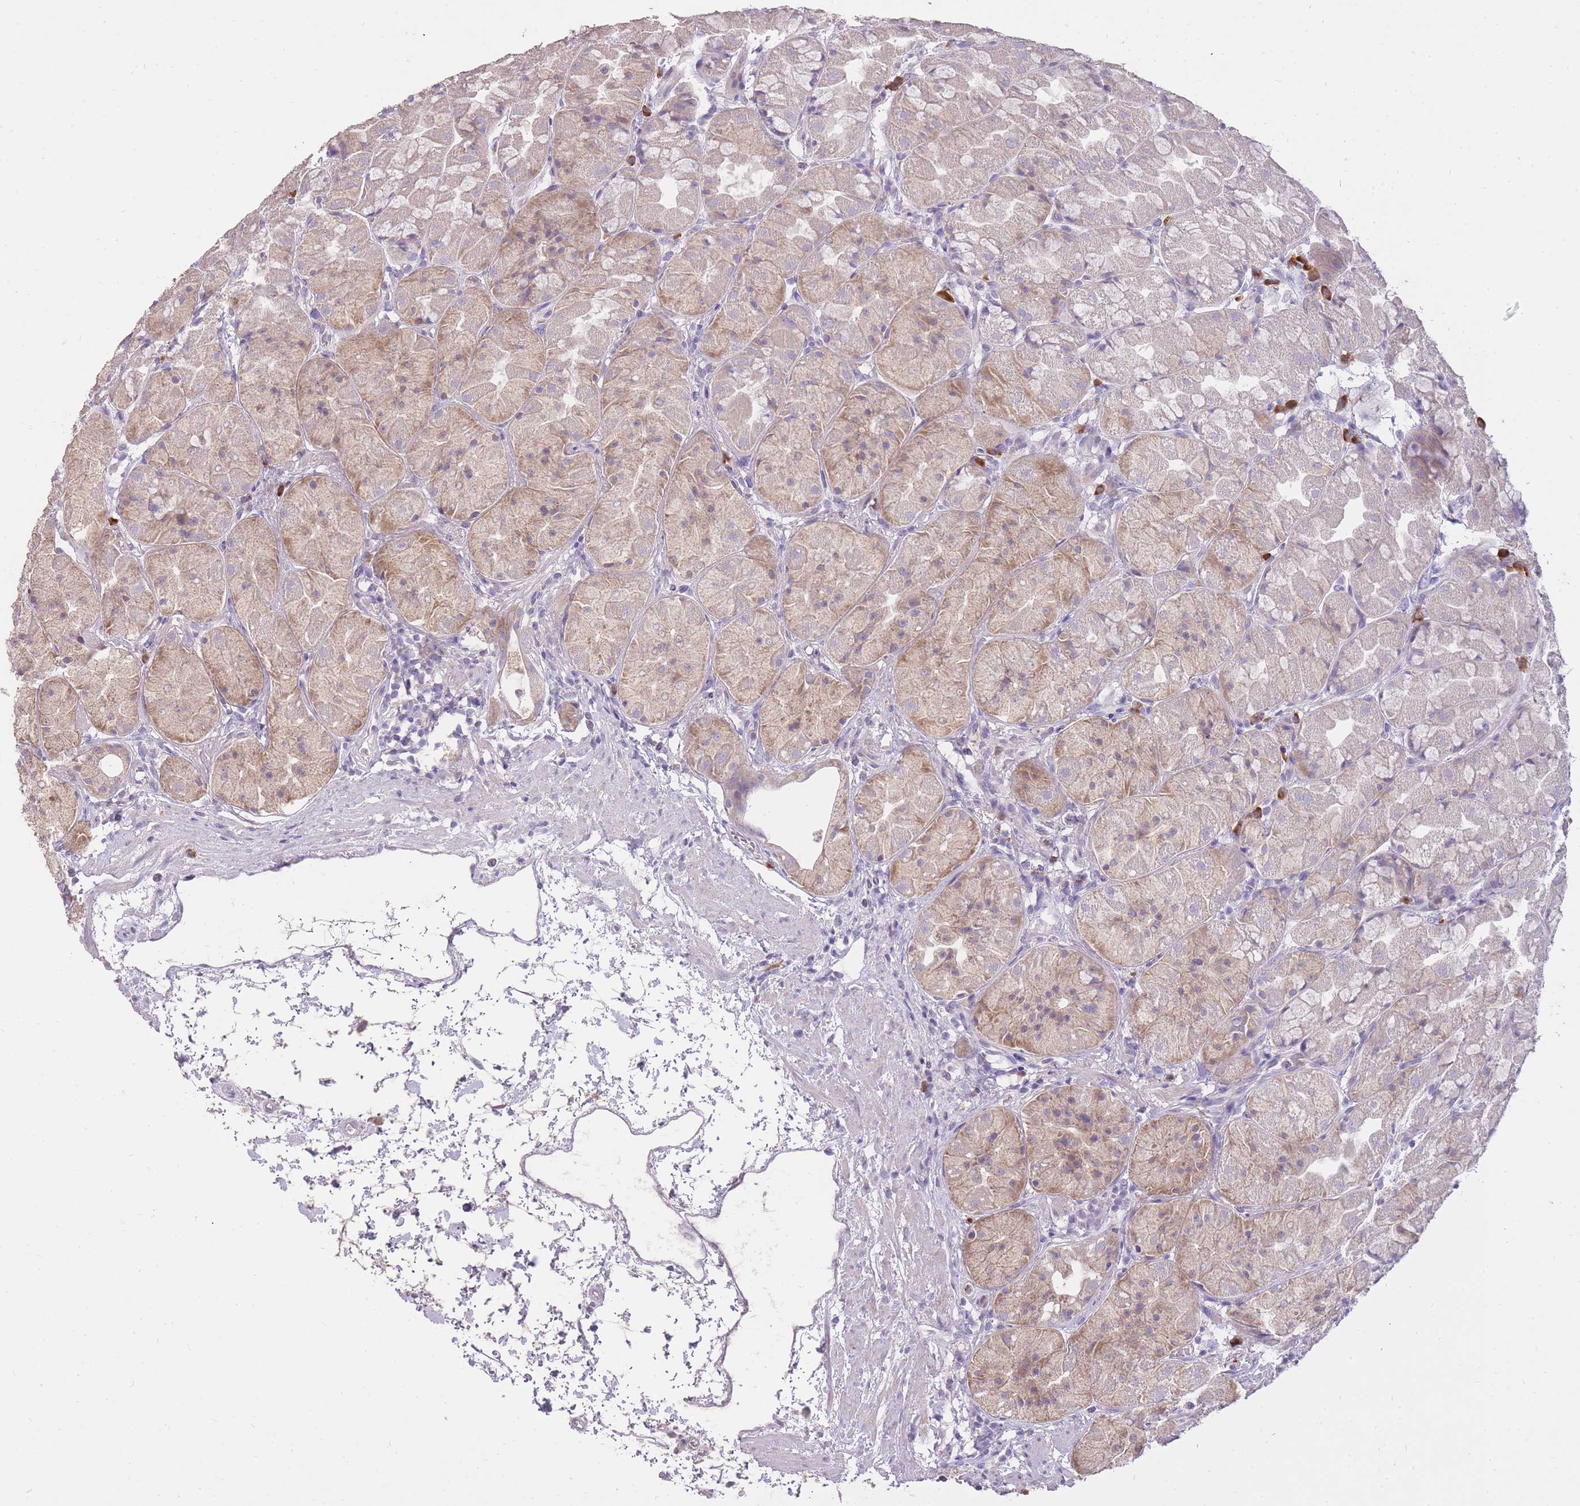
{"staining": {"intensity": "weak", "quantity": "25%-75%", "location": "cytoplasmic/membranous"}, "tissue": "stomach", "cell_type": "Glandular cells", "image_type": "normal", "snomed": [{"axis": "morphology", "description": "Normal tissue, NOS"}, {"axis": "topography", "description": "Stomach"}], "caption": "Unremarkable stomach was stained to show a protein in brown. There is low levels of weak cytoplasmic/membranous staining in about 25%-75% of glandular cells.", "gene": "FRG2B", "patient": {"sex": "male", "age": 57}}